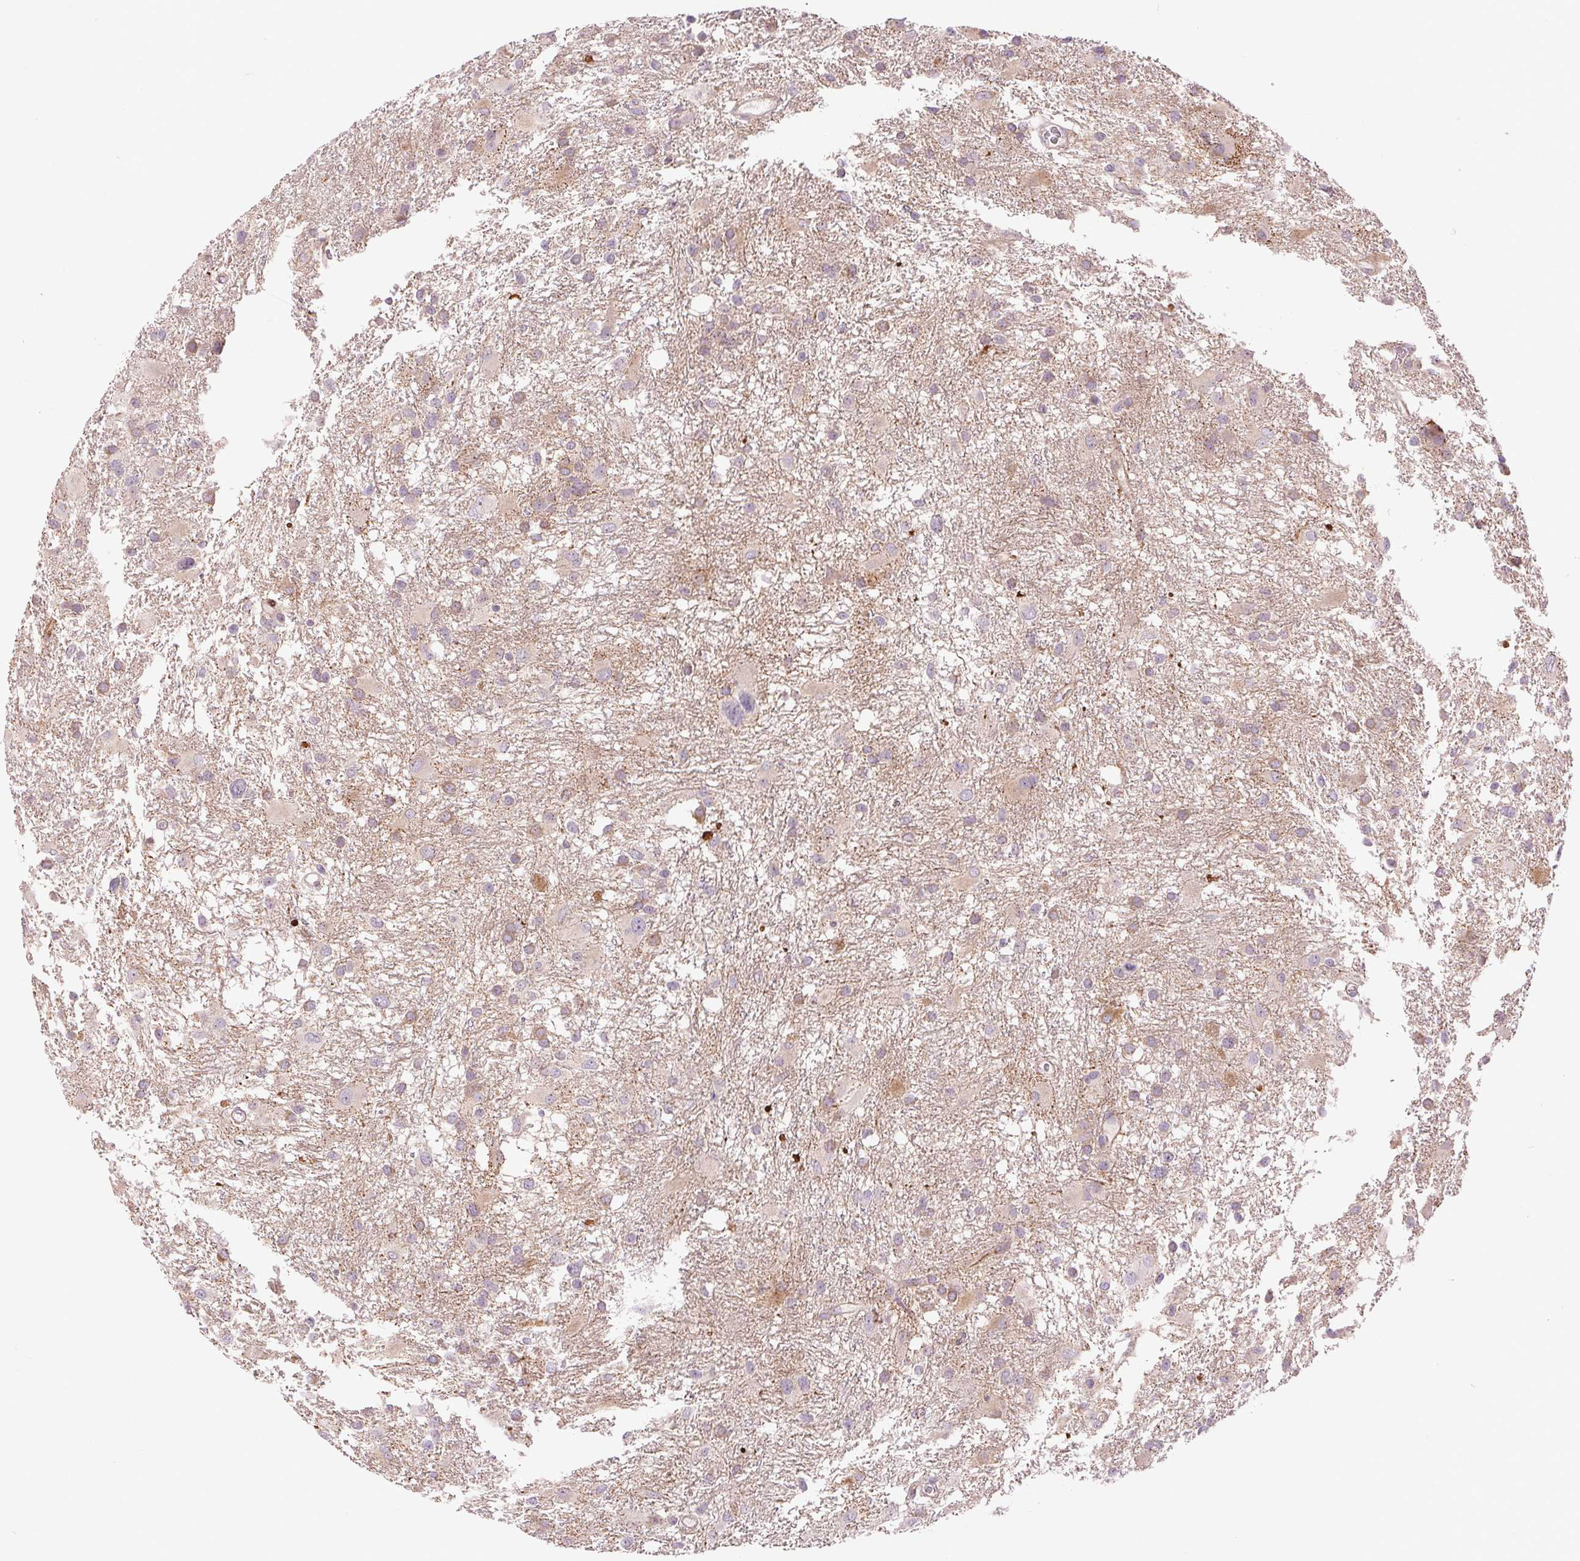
{"staining": {"intensity": "weak", "quantity": "25%-75%", "location": "cytoplasmic/membranous"}, "tissue": "glioma", "cell_type": "Tumor cells", "image_type": "cancer", "snomed": [{"axis": "morphology", "description": "Glioma, malignant, High grade"}, {"axis": "topography", "description": "Brain"}], "caption": "IHC photomicrograph of neoplastic tissue: glioma stained using IHC displays low levels of weak protein expression localized specifically in the cytoplasmic/membranous of tumor cells, appearing as a cytoplasmic/membranous brown color.", "gene": "METTL17", "patient": {"sex": "male", "age": 53}}